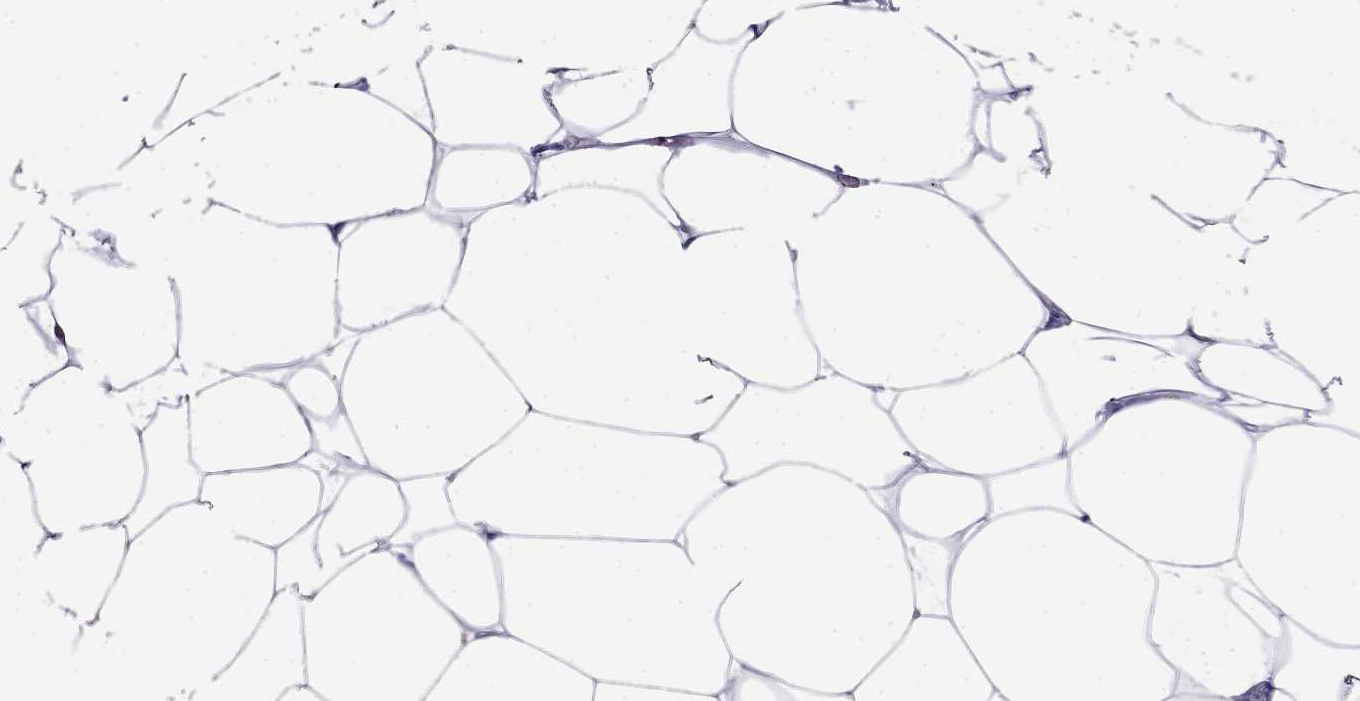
{"staining": {"intensity": "negative", "quantity": "none", "location": "none"}, "tissue": "adipose tissue", "cell_type": "Adipocytes", "image_type": "normal", "snomed": [{"axis": "morphology", "description": "Normal tissue, NOS"}, {"axis": "topography", "description": "Adipose tissue"}], "caption": "Protein analysis of unremarkable adipose tissue displays no significant positivity in adipocytes.", "gene": "MYO15A", "patient": {"sex": "male", "age": 57}}